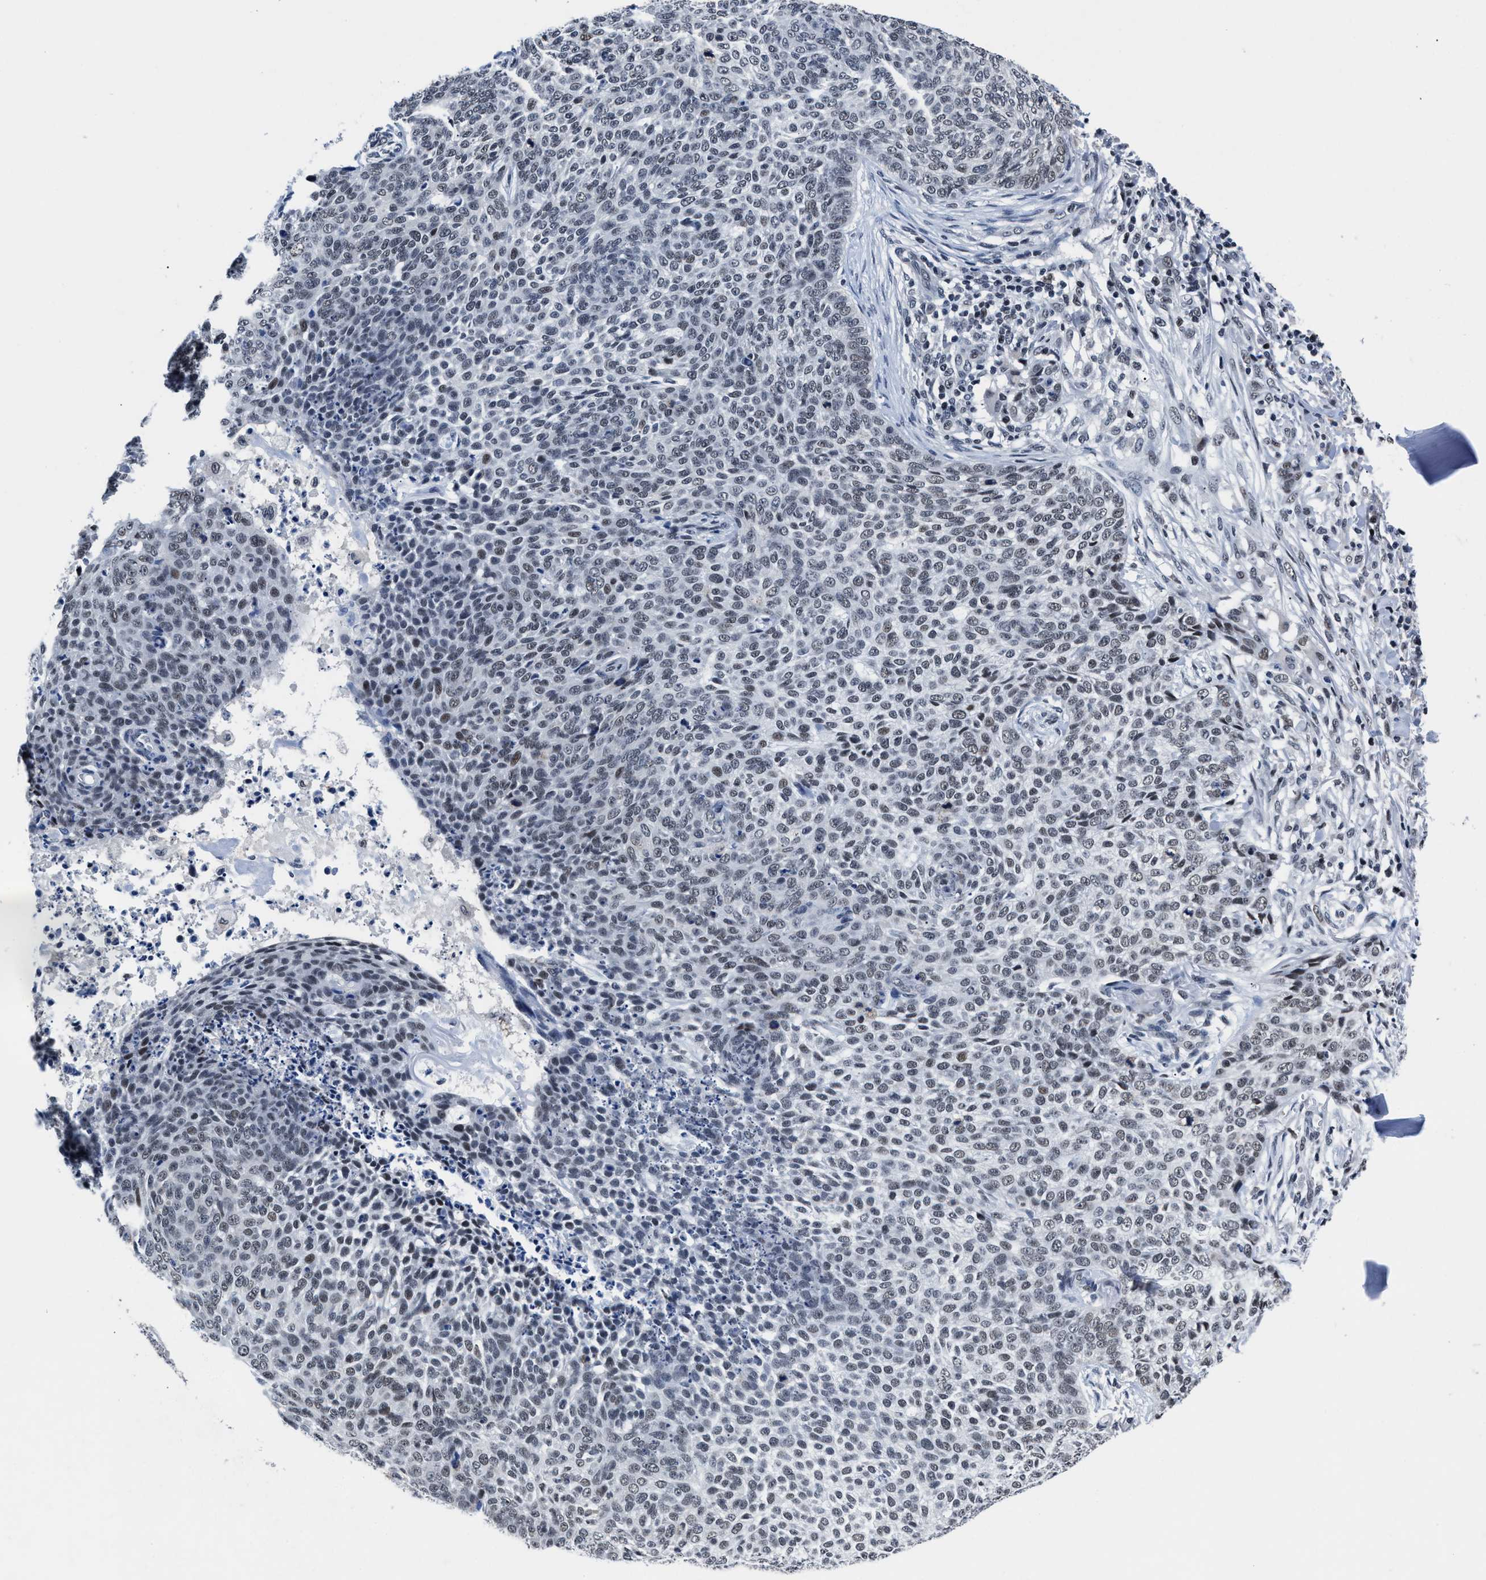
{"staining": {"intensity": "weak", "quantity": "<25%", "location": "nuclear"}, "tissue": "skin cancer", "cell_type": "Tumor cells", "image_type": "cancer", "snomed": [{"axis": "morphology", "description": "Basal cell carcinoma"}, {"axis": "topography", "description": "Skin"}], "caption": "This image is of basal cell carcinoma (skin) stained with immunohistochemistry (IHC) to label a protein in brown with the nuclei are counter-stained blue. There is no positivity in tumor cells.", "gene": "WDR81", "patient": {"sex": "female", "age": 64}}